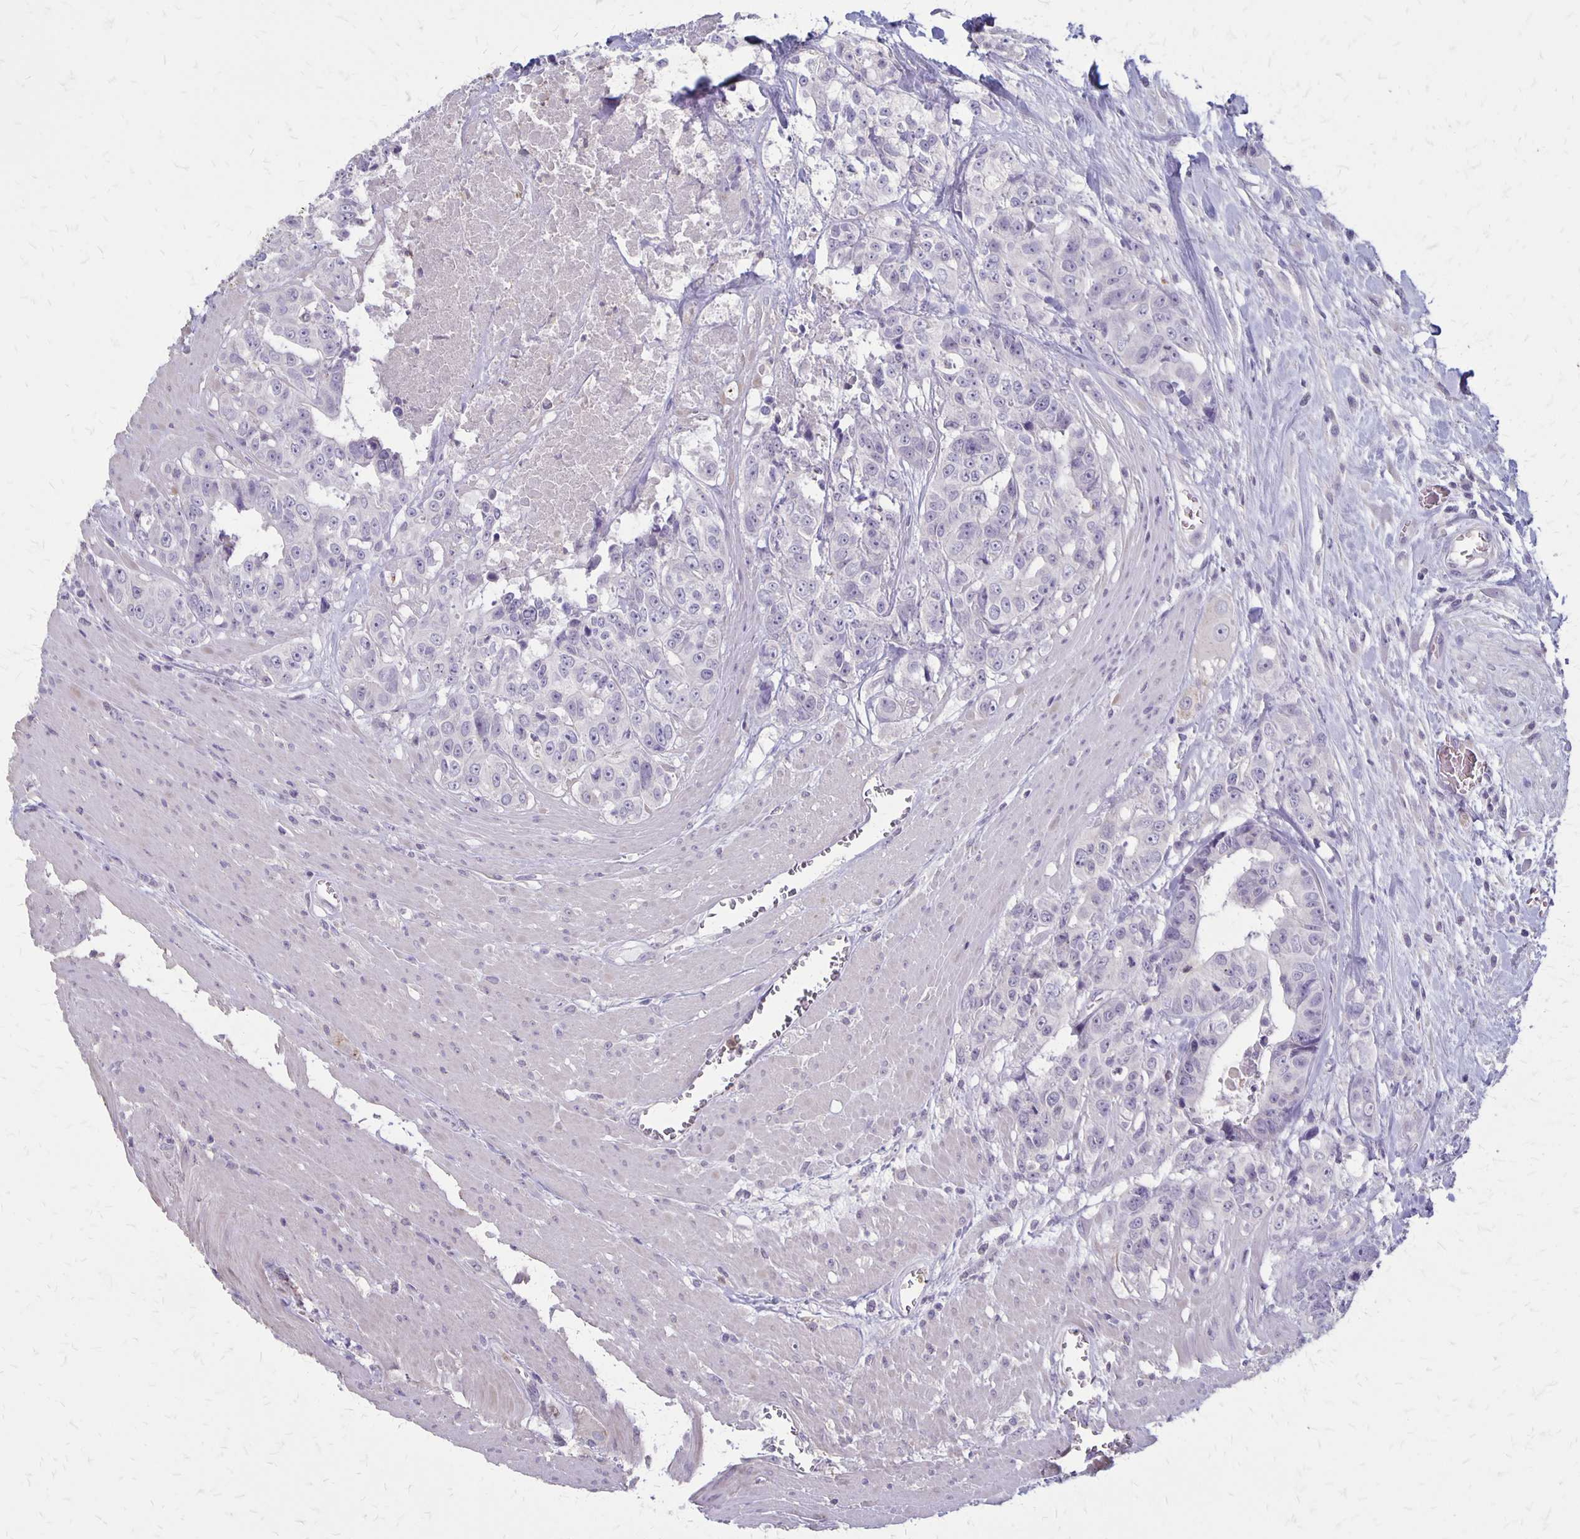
{"staining": {"intensity": "negative", "quantity": "none", "location": "none"}, "tissue": "colorectal cancer", "cell_type": "Tumor cells", "image_type": "cancer", "snomed": [{"axis": "morphology", "description": "Adenocarcinoma, NOS"}, {"axis": "topography", "description": "Rectum"}], "caption": "This is an immunohistochemistry (IHC) image of adenocarcinoma (colorectal). There is no expression in tumor cells.", "gene": "SEPTIN5", "patient": {"sex": "female", "age": 62}}